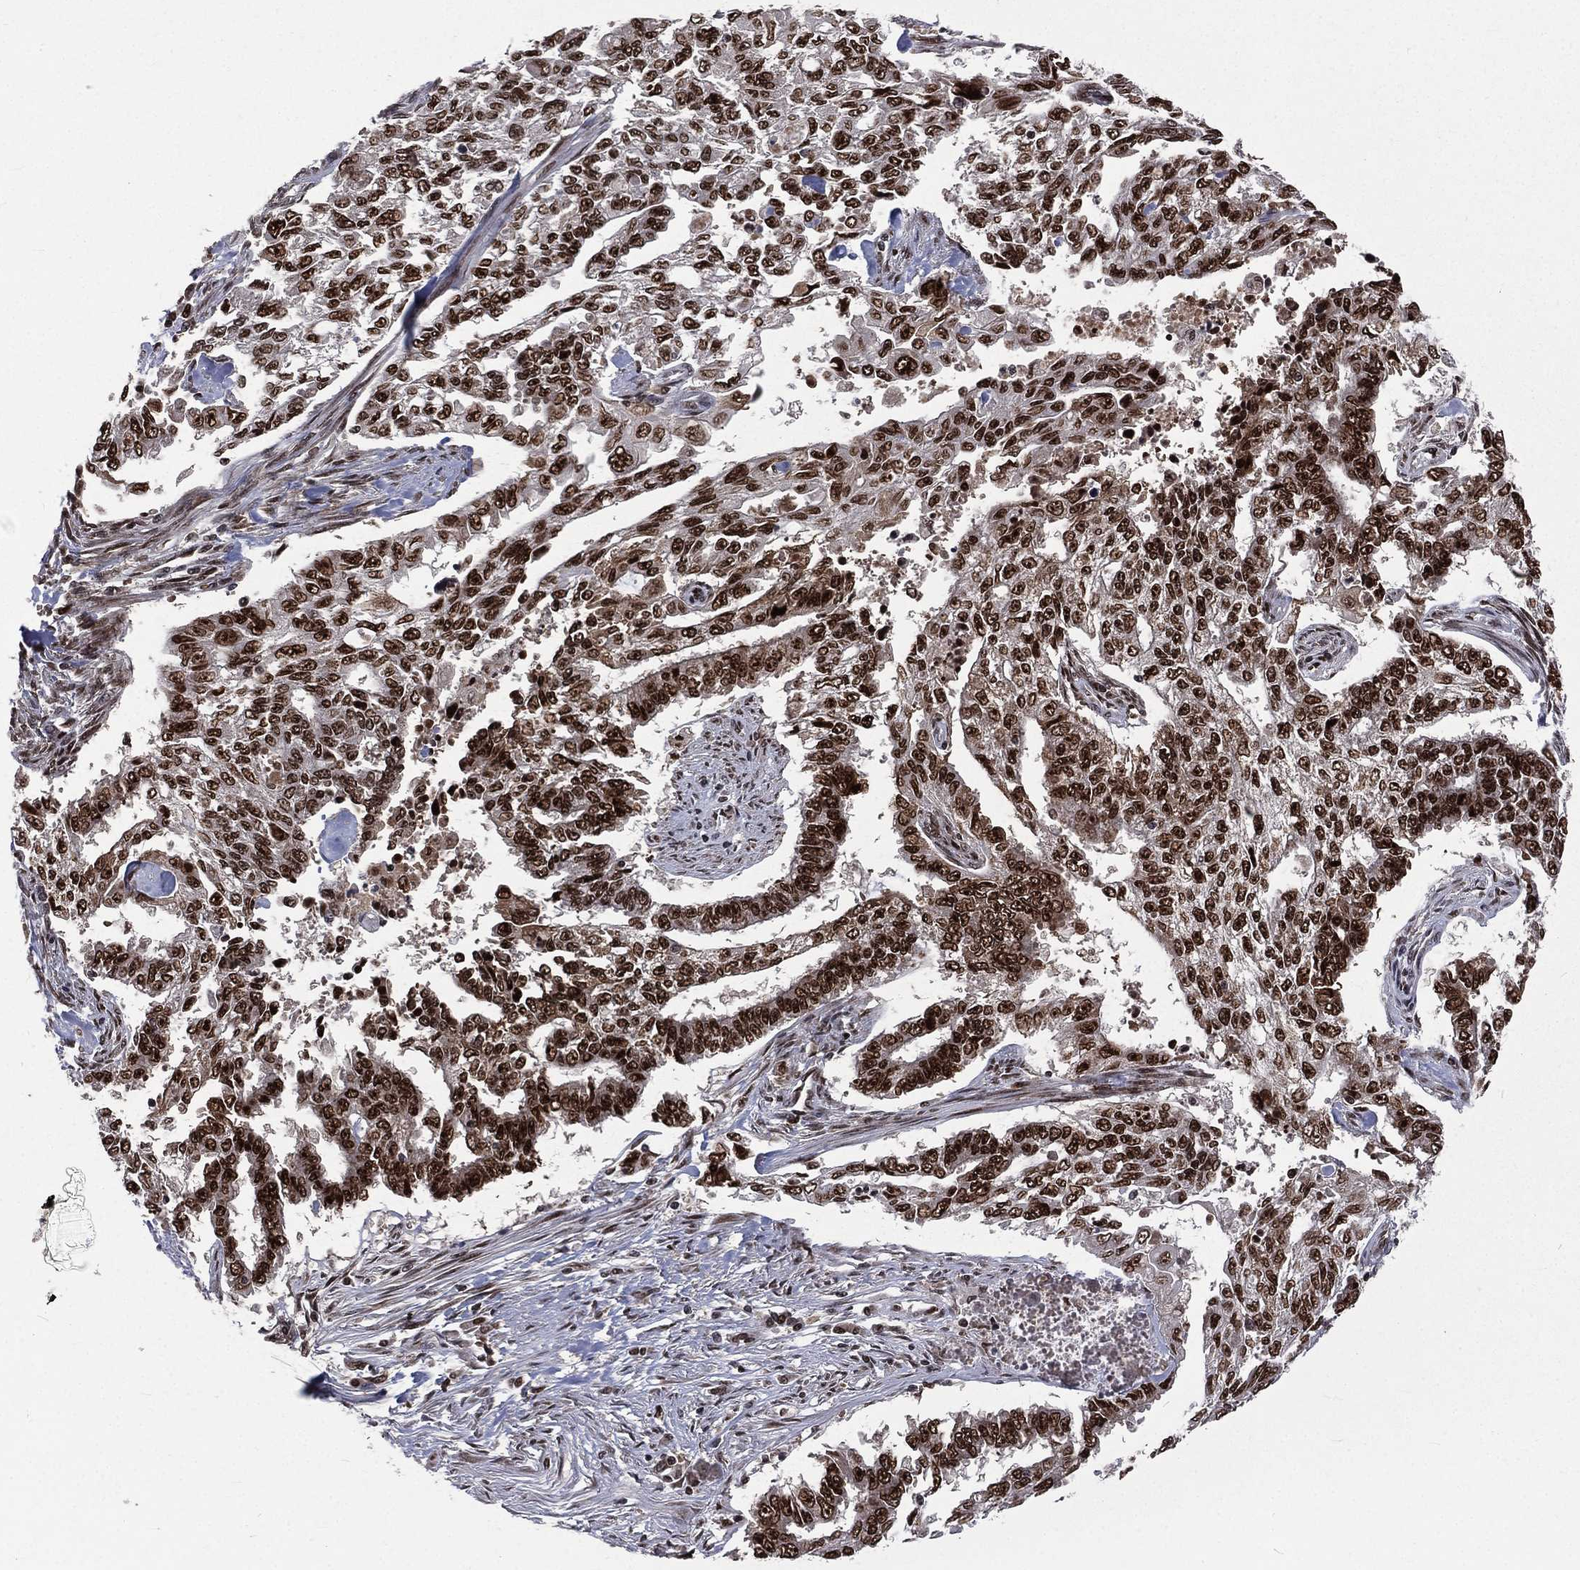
{"staining": {"intensity": "strong", "quantity": ">75%", "location": "nuclear"}, "tissue": "endometrial cancer", "cell_type": "Tumor cells", "image_type": "cancer", "snomed": [{"axis": "morphology", "description": "Adenocarcinoma, NOS"}, {"axis": "topography", "description": "Uterus"}], "caption": "Immunohistochemical staining of human endometrial cancer (adenocarcinoma) displays high levels of strong nuclear protein staining in about >75% of tumor cells. Nuclei are stained in blue.", "gene": "POLB", "patient": {"sex": "female", "age": 59}}